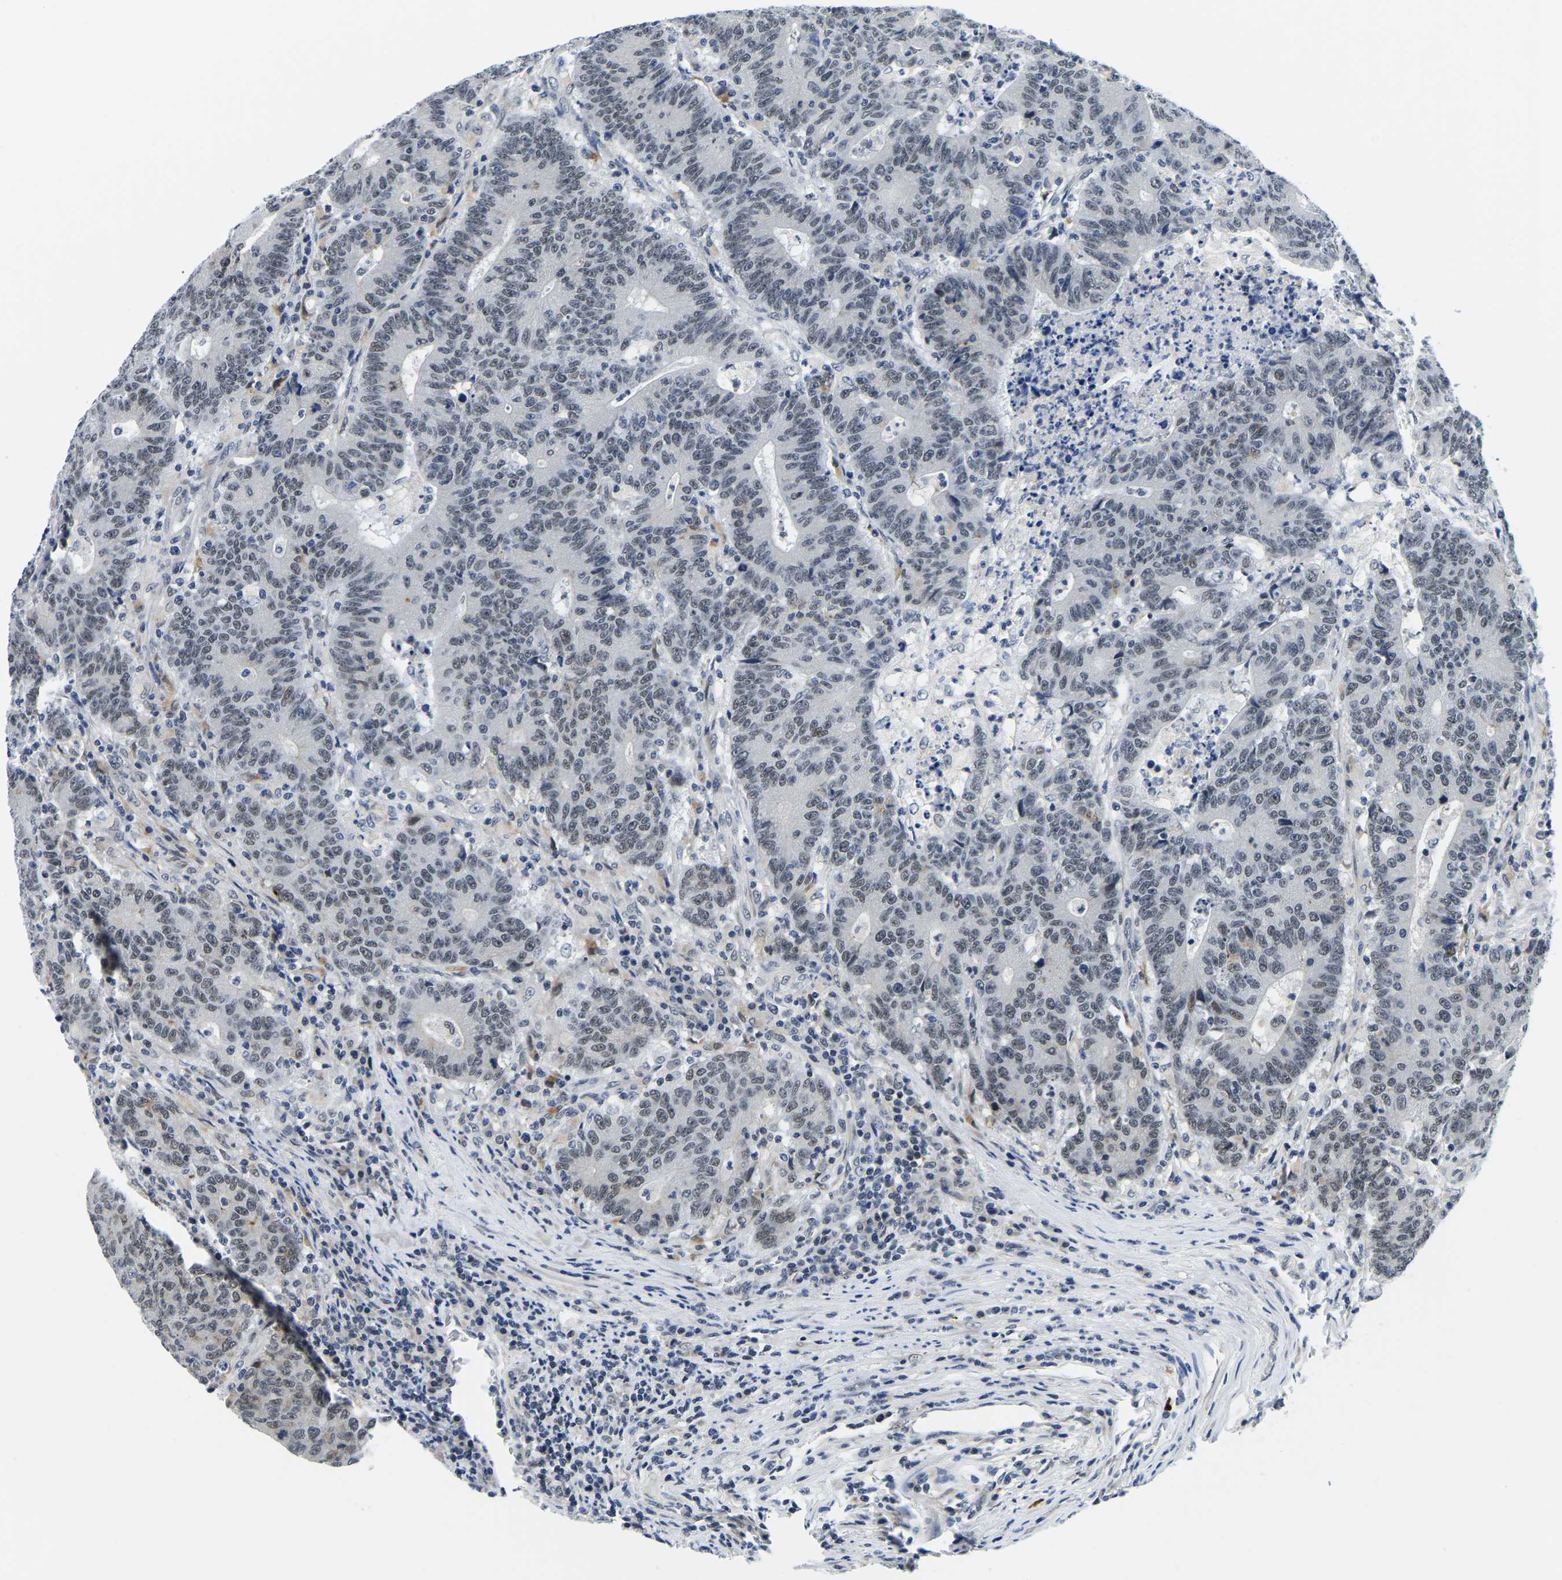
{"staining": {"intensity": "weak", "quantity": "<25%", "location": "nuclear"}, "tissue": "colorectal cancer", "cell_type": "Tumor cells", "image_type": "cancer", "snomed": [{"axis": "morphology", "description": "Normal tissue, NOS"}, {"axis": "morphology", "description": "Adenocarcinoma, NOS"}, {"axis": "topography", "description": "Colon"}], "caption": "Immunohistochemistry (IHC) micrograph of neoplastic tissue: colorectal adenocarcinoma stained with DAB shows no significant protein staining in tumor cells.", "gene": "POLDIP3", "patient": {"sex": "female", "age": 75}}